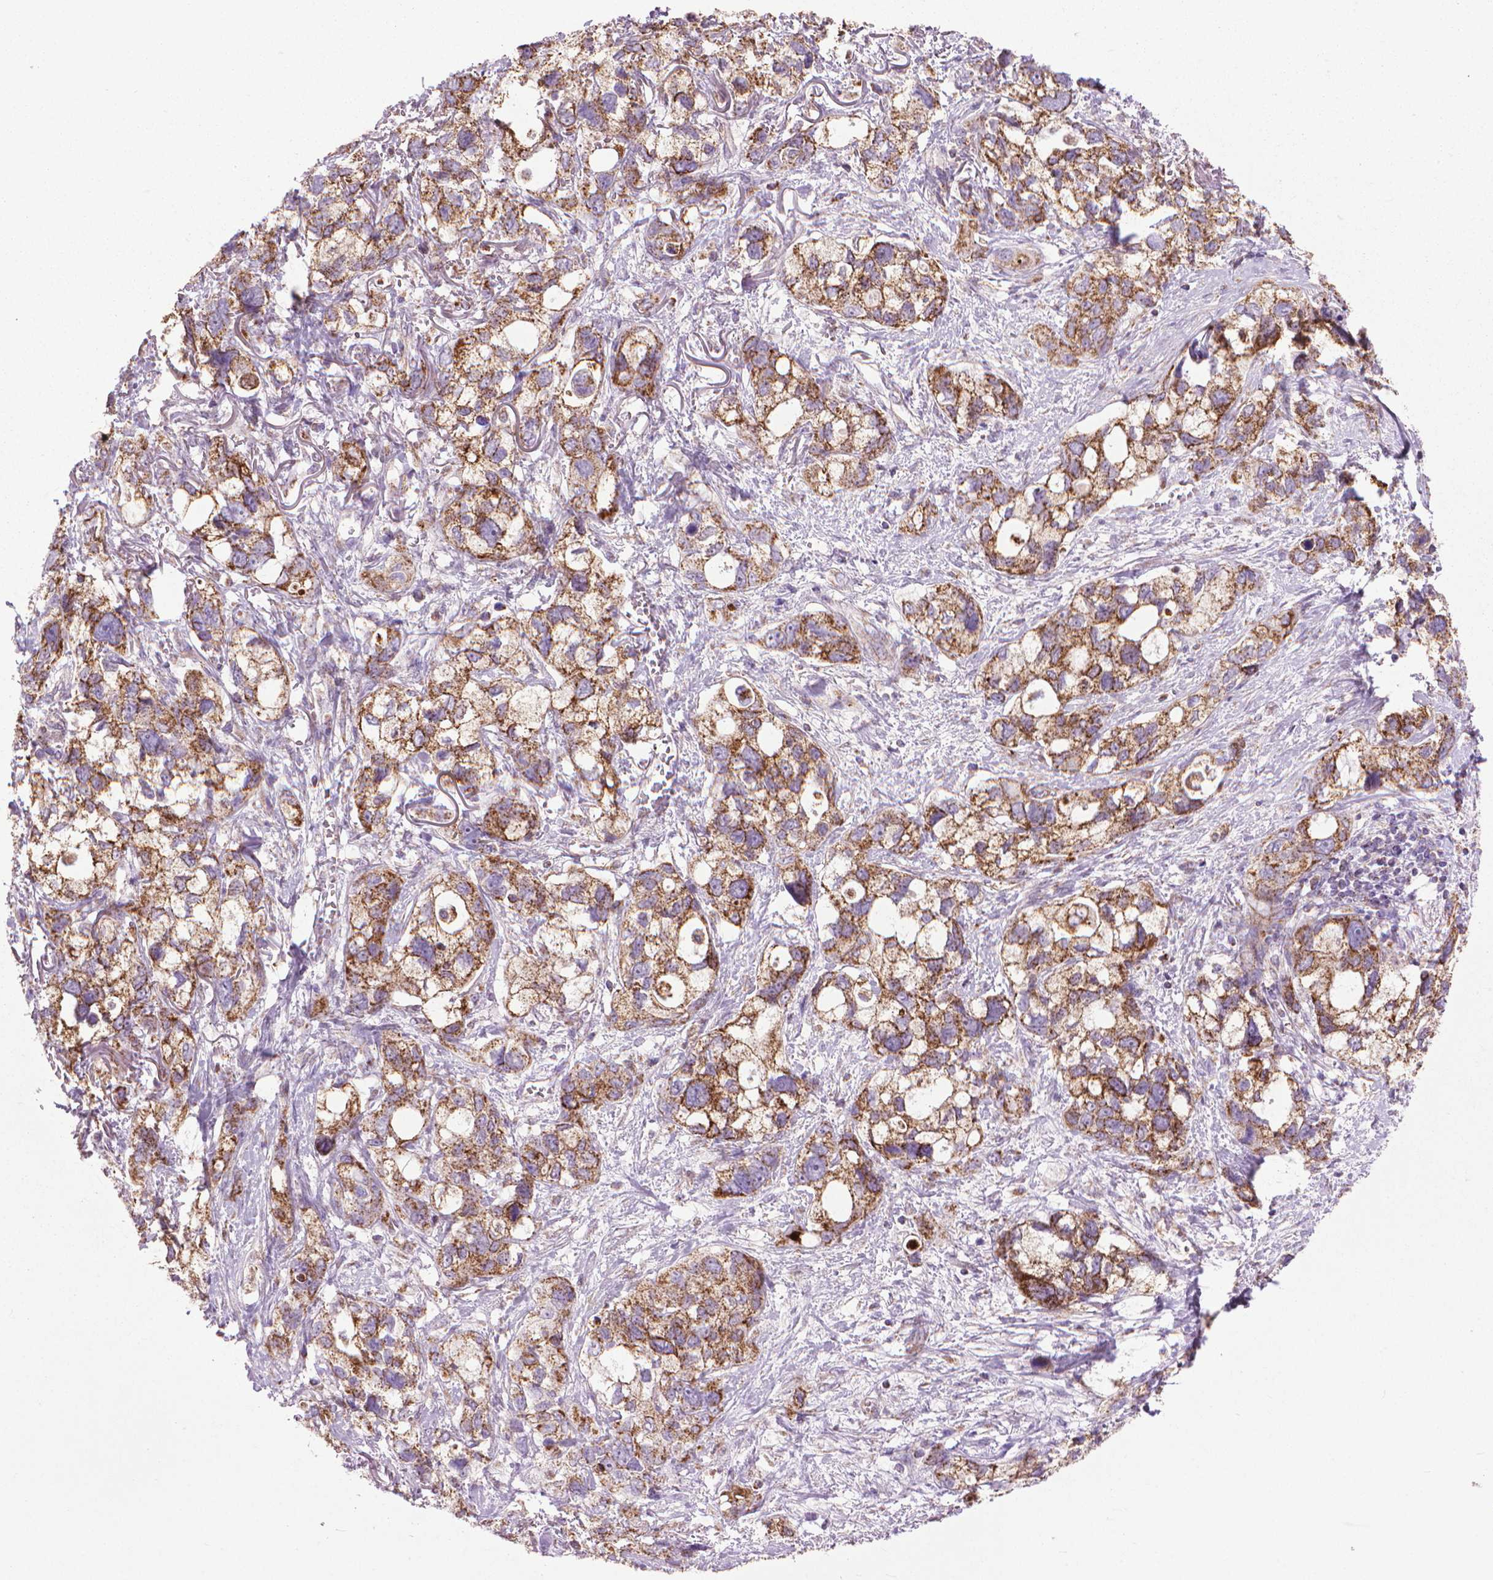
{"staining": {"intensity": "strong", "quantity": ">75%", "location": "cytoplasmic/membranous"}, "tissue": "stomach cancer", "cell_type": "Tumor cells", "image_type": "cancer", "snomed": [{"axis": "morphology", "description": "Adenocarcinoma, NOS"}, {"axis": "topography", "description": "Stomach, upper"}], "caption": "Stomach cancer stained with DAB IHC shows high levels of strong cytoplasmic/membranous expression in approximately >75% of tumor cells.", "gene": "VDAC1", "patient": {"sex": "female", "age": 81}}